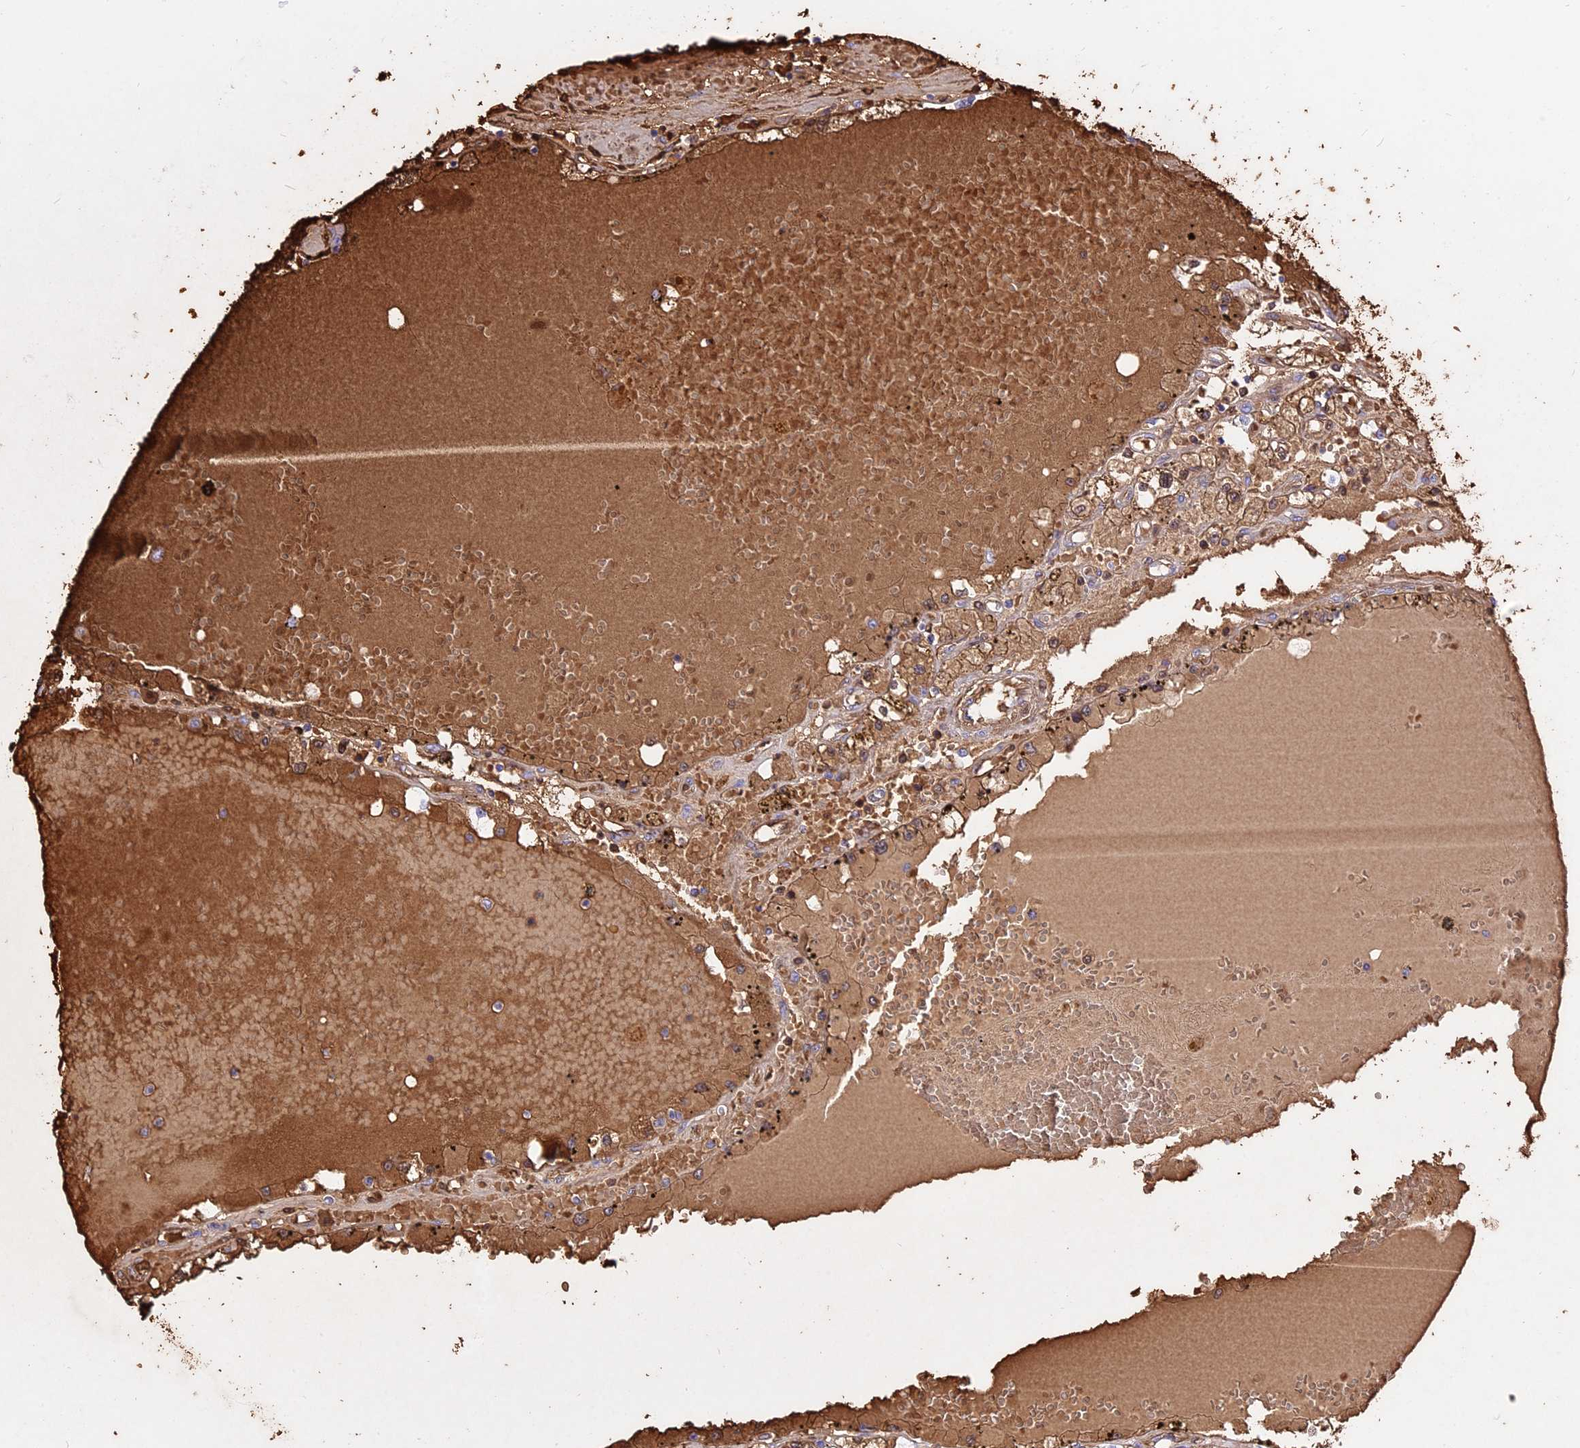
{"staining": {"intensity": "weak", "quantity": ">75%", "location": "cytoplasmic/membranous"}, "tissue": "renal cancer", "cell_type": "Tumor cells", "image_type": "cancer", "snomed": [{"axis": "morphology", "description": "Adenocarcinoma, NOS"}, {"axis": "topography", "description": "Kidney"}], "caption": "IHC photomicrograph of adenocarcinoma (renal) stained for a protein (brown), which displays low levels of weak cytoplasmic/membranous positivity in approximately >75% of tumor cells.", "gene": "TTC4", "patient": {"sex": "male", "age": 56}}